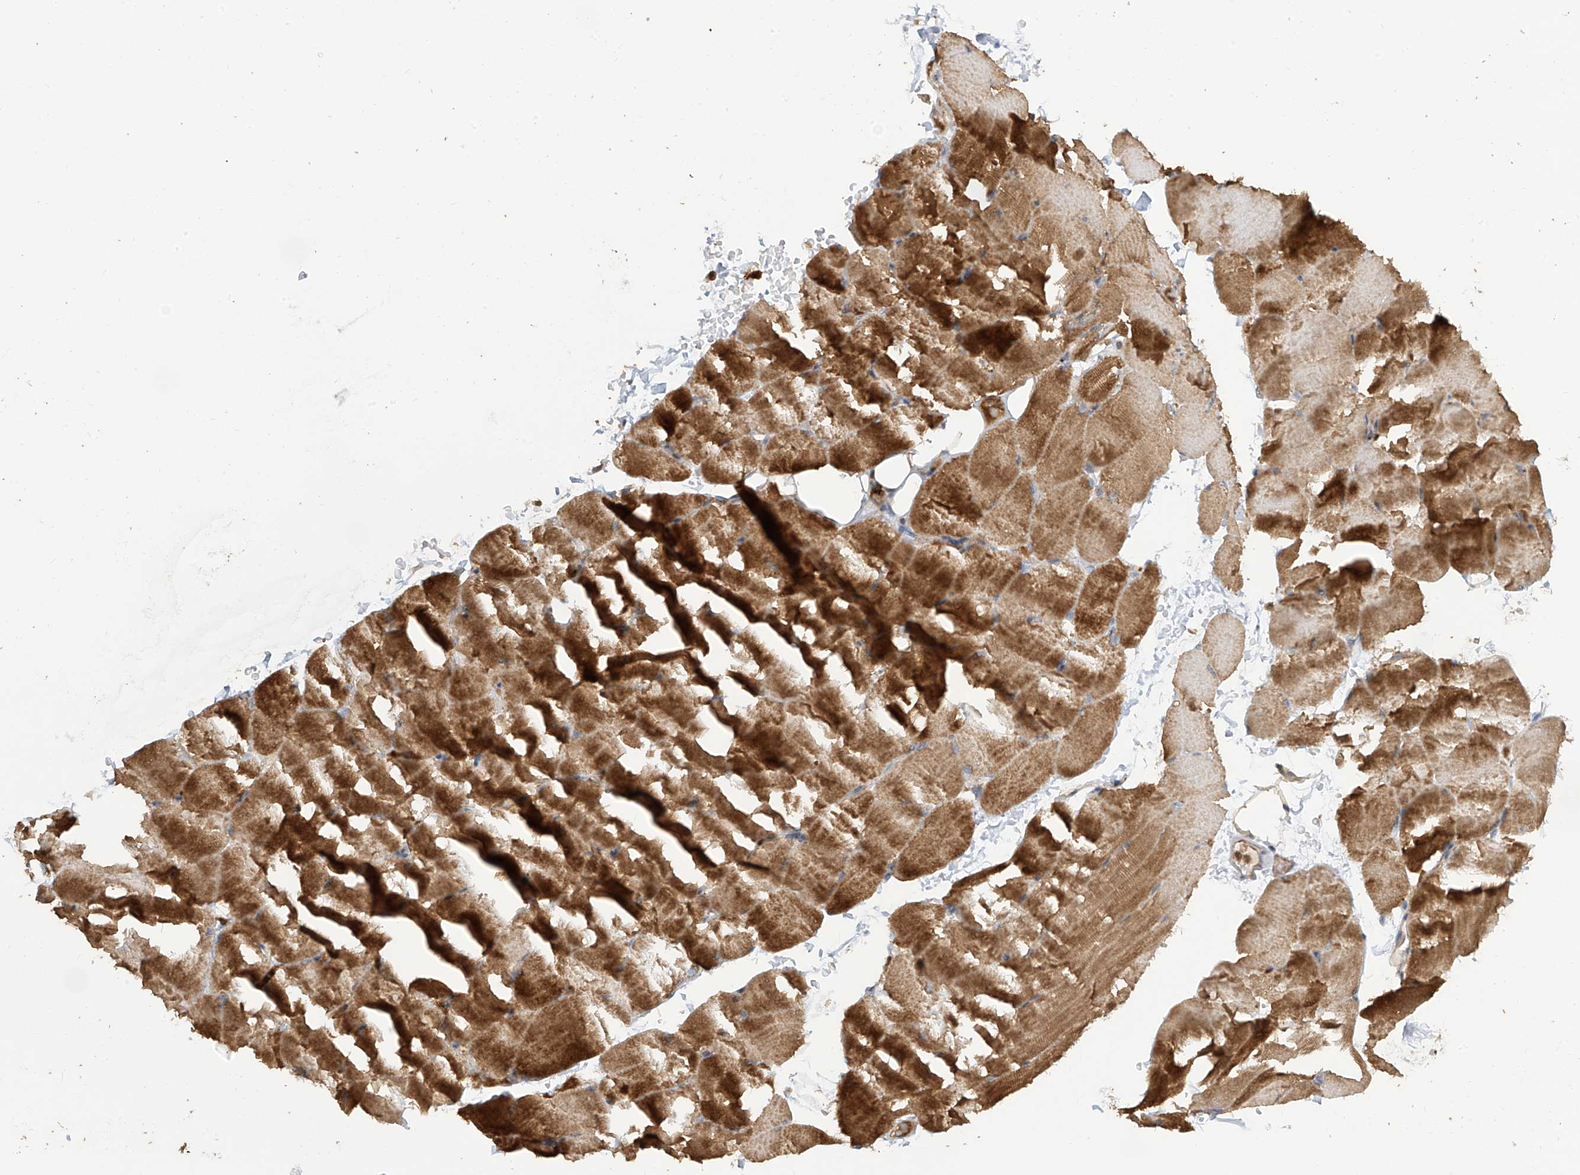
{"staining": {"intensity": "moderate", "quantity": "25%-75%", "location": "cytoplasmic/membranous"}, "tissue": "skeletal muscle", "cell_type": "Myocytes", "image_type": "normal", "snomed": [{"axis": "morphology", "description": "Normal tissue, NOS"}, {"axis": "topography", "description": "Skeletal muscle"}, {"axis": "topography", "description": "Parathyroid gland"}], "caption": "Immunohistochemical staining of normal skeletal muscle reveals moderate cytoplasmic/membranous protein positivity in about 25%-75% of myocytes. (DAB (3,3'-diaminobenzidine) = brown stain, brightfield microscopy at high magnification).", "gene": "ATAD2B", "patient": {"sex": "female", "age": 37}}